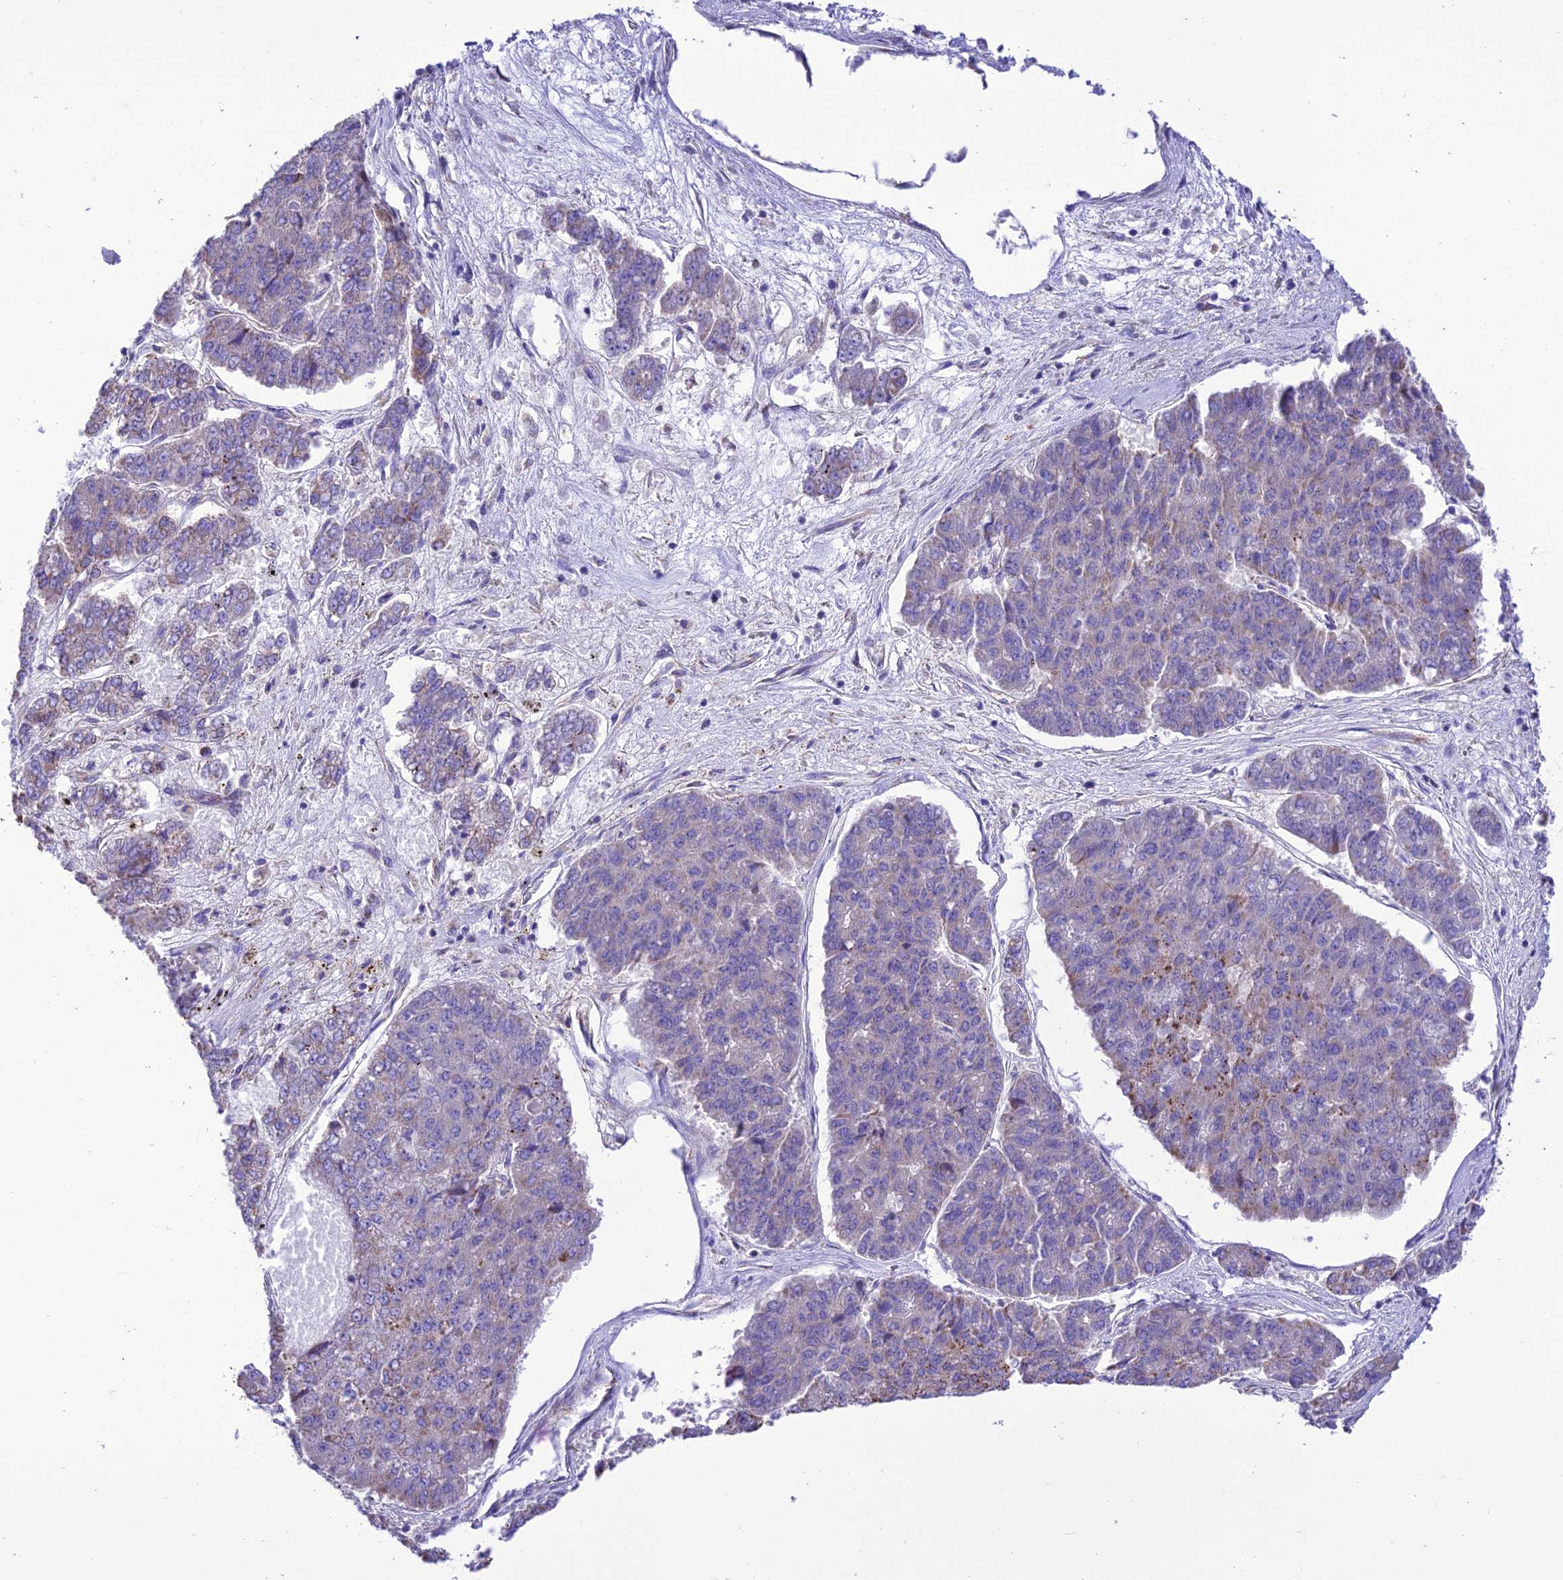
{"staining": {"intensity": "moderate", "quantity": "<25%", "location": "cytoplasmic/membranous"}, "tissue": "pancreatic cancer", "cell_type": "Tumor cells", "image_type": "cancer", "snomed": [{"axis": "morphology", "description": "Adenocarcinoma, NOS"}, {"axis": "topography", "description": "Pancreas"}], "caption": "Pancreatic cancer stained with a protein marker shows moderate staining in tumor cells.", "gene": "MAP3K12", "patient": {"sex": "male", "age": 50}}